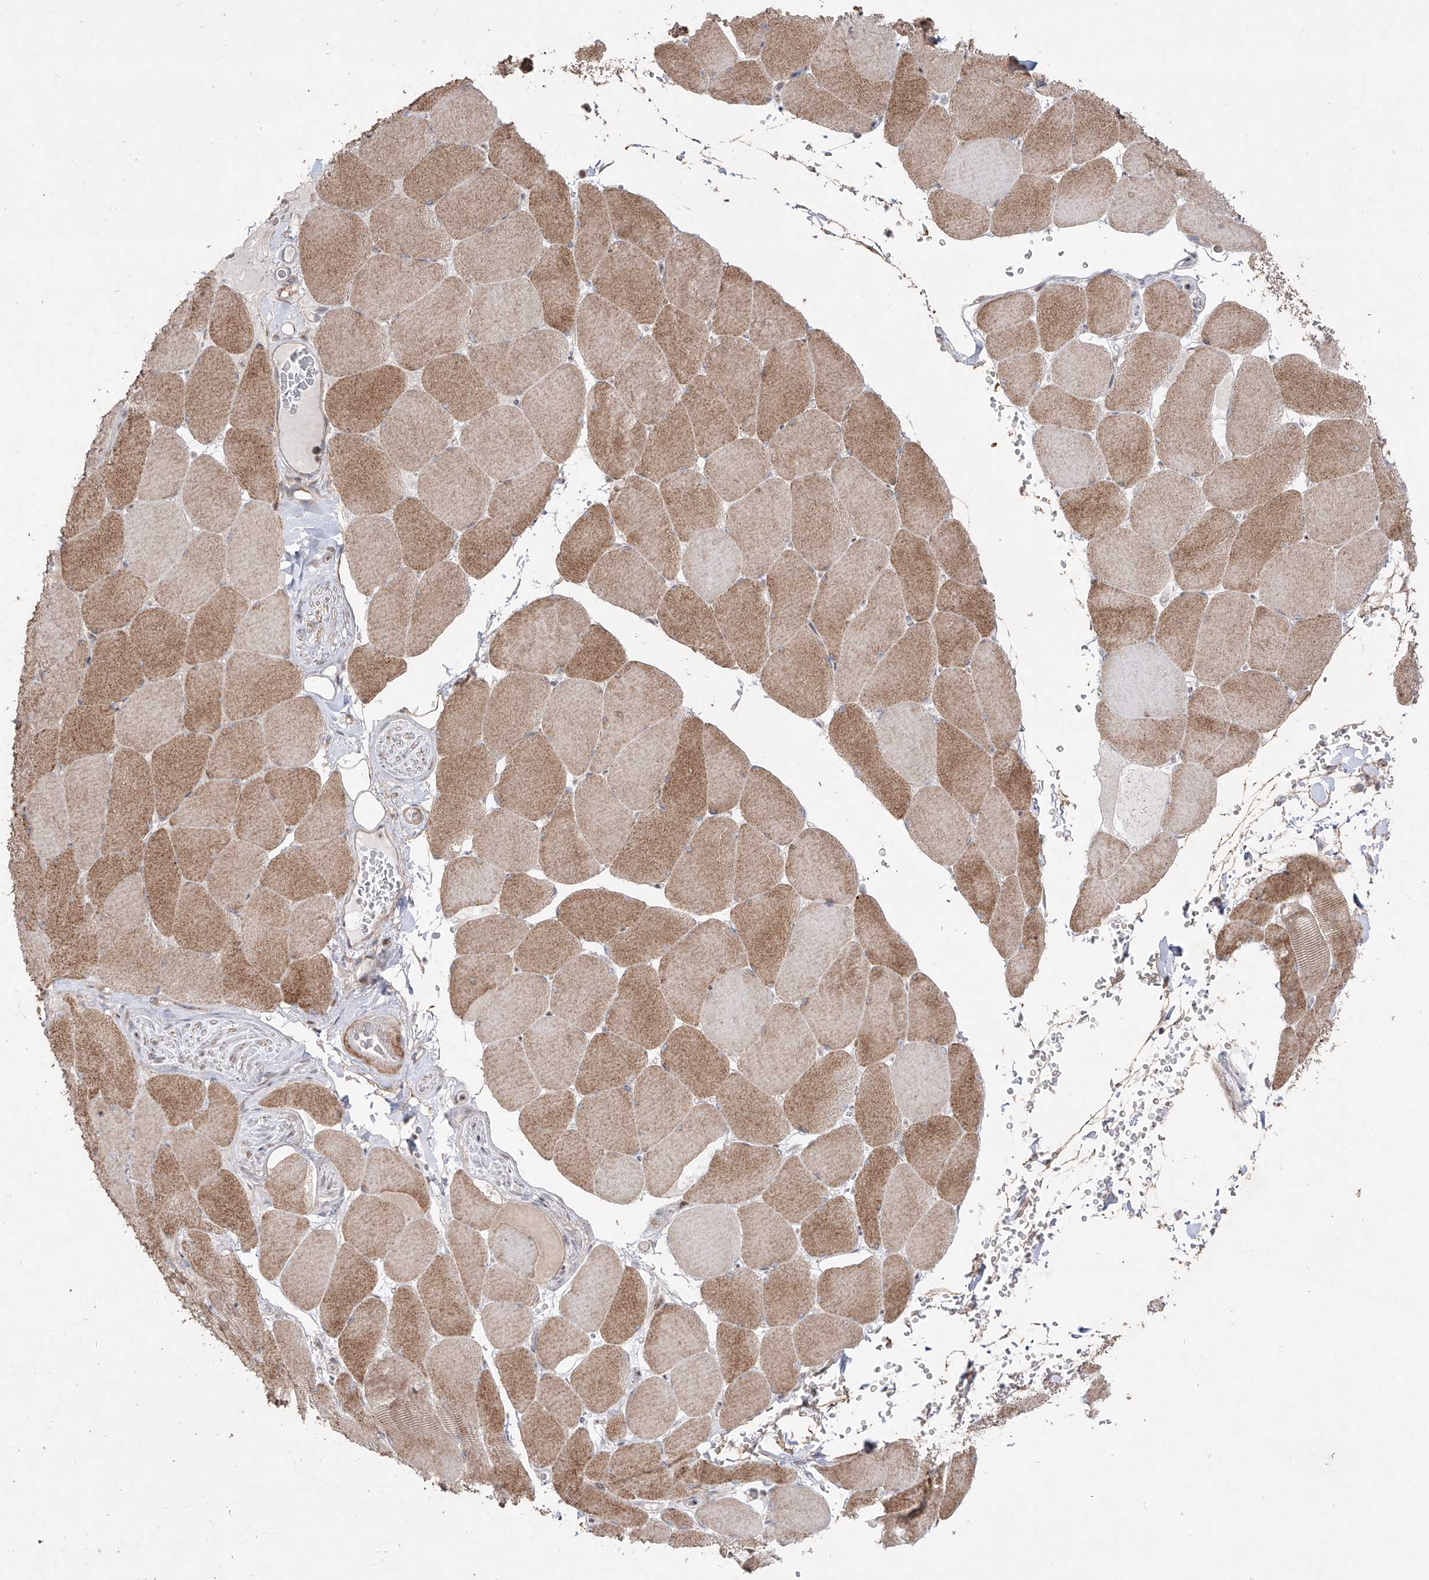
{"staining": {"intensity": "moderate", "quantity": "25%-75%", "location": "cytoplasmic/membranous"}, "tissue": "skeletal muscle", "cell_type": "Myocytes", "image_type": "normal", "snomed": [{"axis": "morphology", "description": "Normal tissue, NOS"}, {"axis": "topography", "description": "Skeletal muscle"}, {"axis": "topography", "description": "Head-Neck"}], "caption": "A photomicrograph showing moderate cytoplasmic/membranous expression in approximately 25%-75% of myocytes in normal skeletal muscle, as visualized by brown immunohistochemical staining.", "gene": "YKT6", "patient": {"sex": "male", "age": 66}}